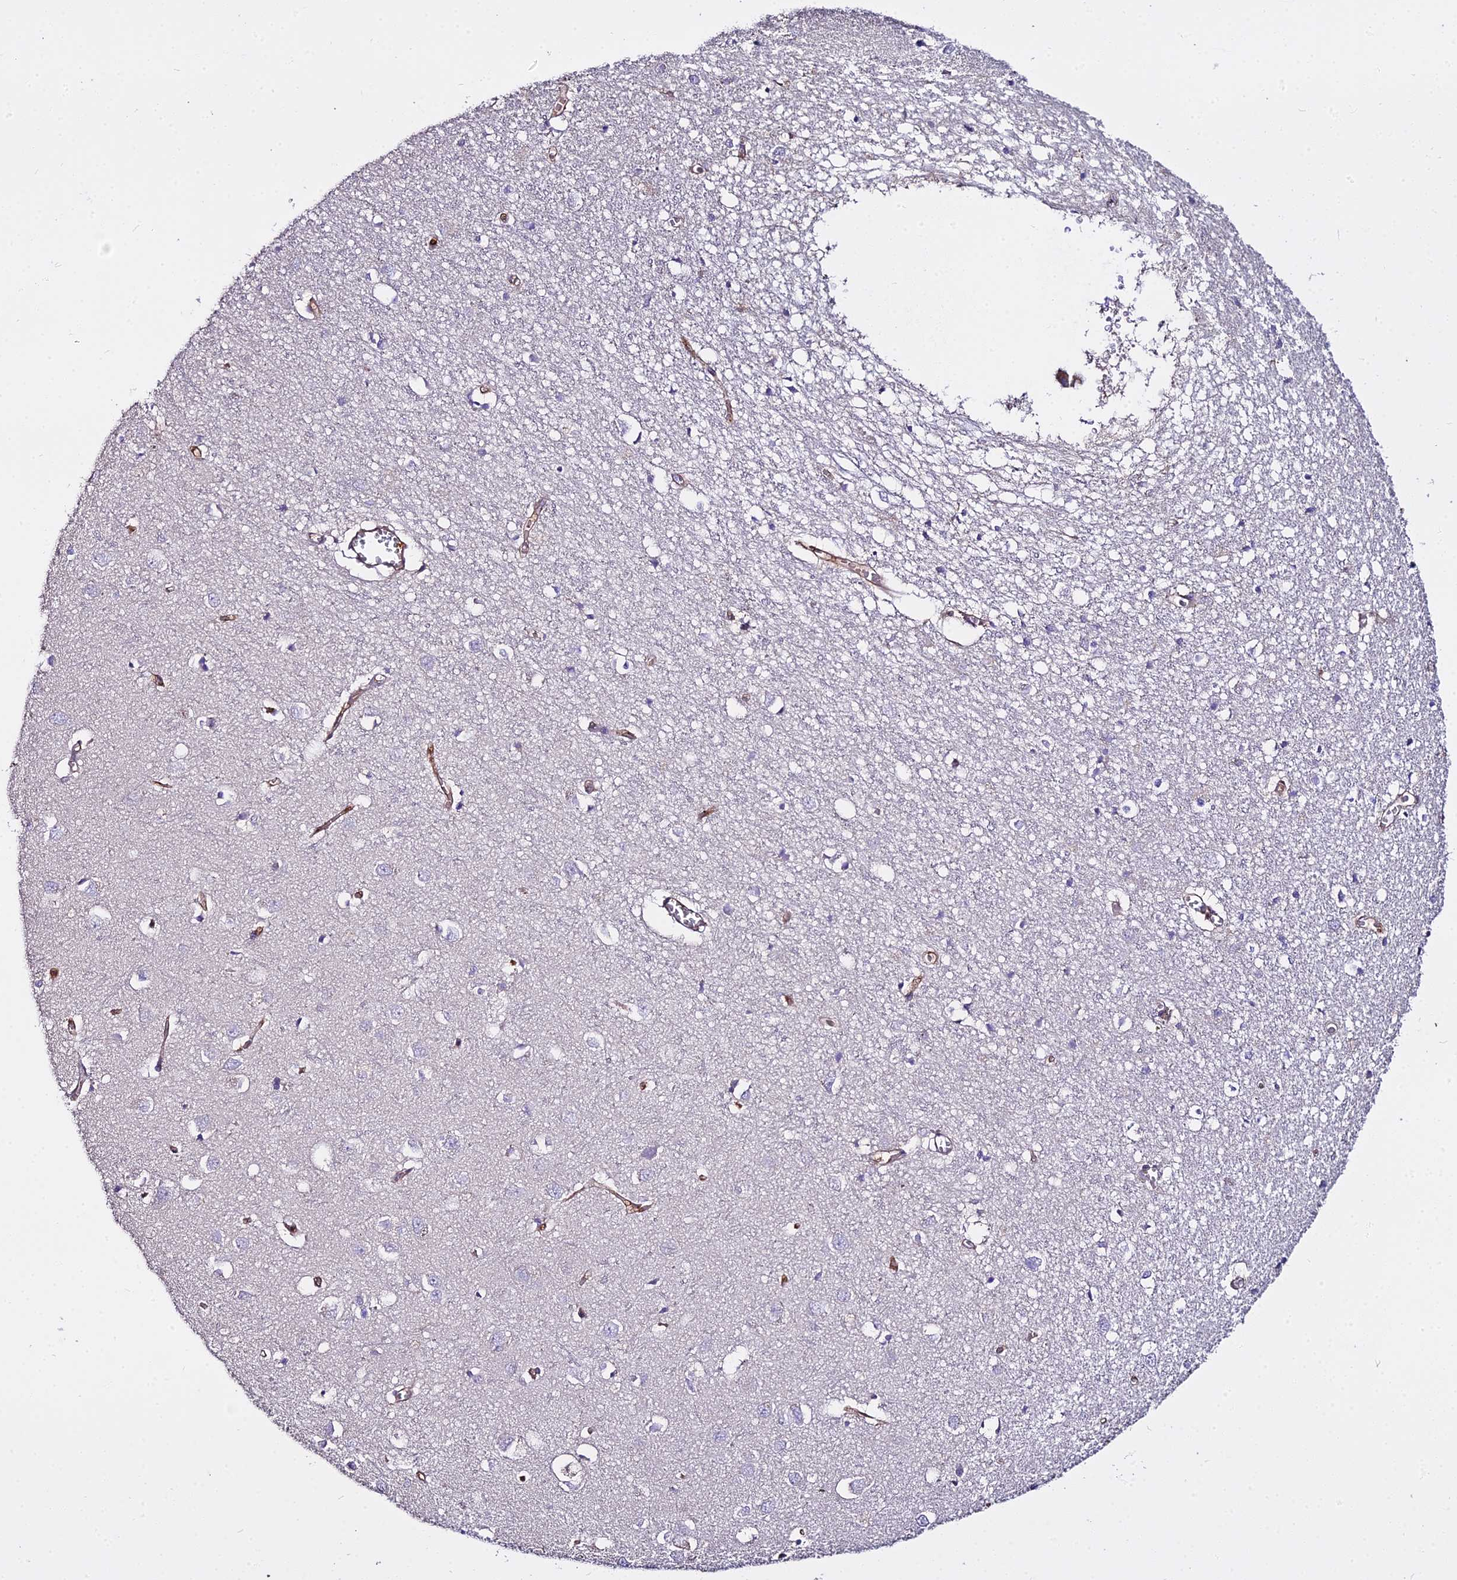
{"staining": {"intensity": "weak", "quantity": ">75%", "location": "cytoplasmic/membranous"}, "tissue": "cerebral cortex", "cell_type": "Endothelial cells", "image_type": "normal", "snomed": [{"axis": "morphology", "description": "Normal tissue, NOS"}, {"axis": "topography", "description": "Cerebral cortex"}], "caption": "High-magnification brightfield microscopy of normal cerebral cortex stained with DAB (brown) and counterstained with hematoxylin (blue). endothelial cells exhibit weak cytoplasmic/membranous expression is seen in approximately>75% of cells.", "gene": "GLYAT", "patient": {"sex": "female", "age": 64}}